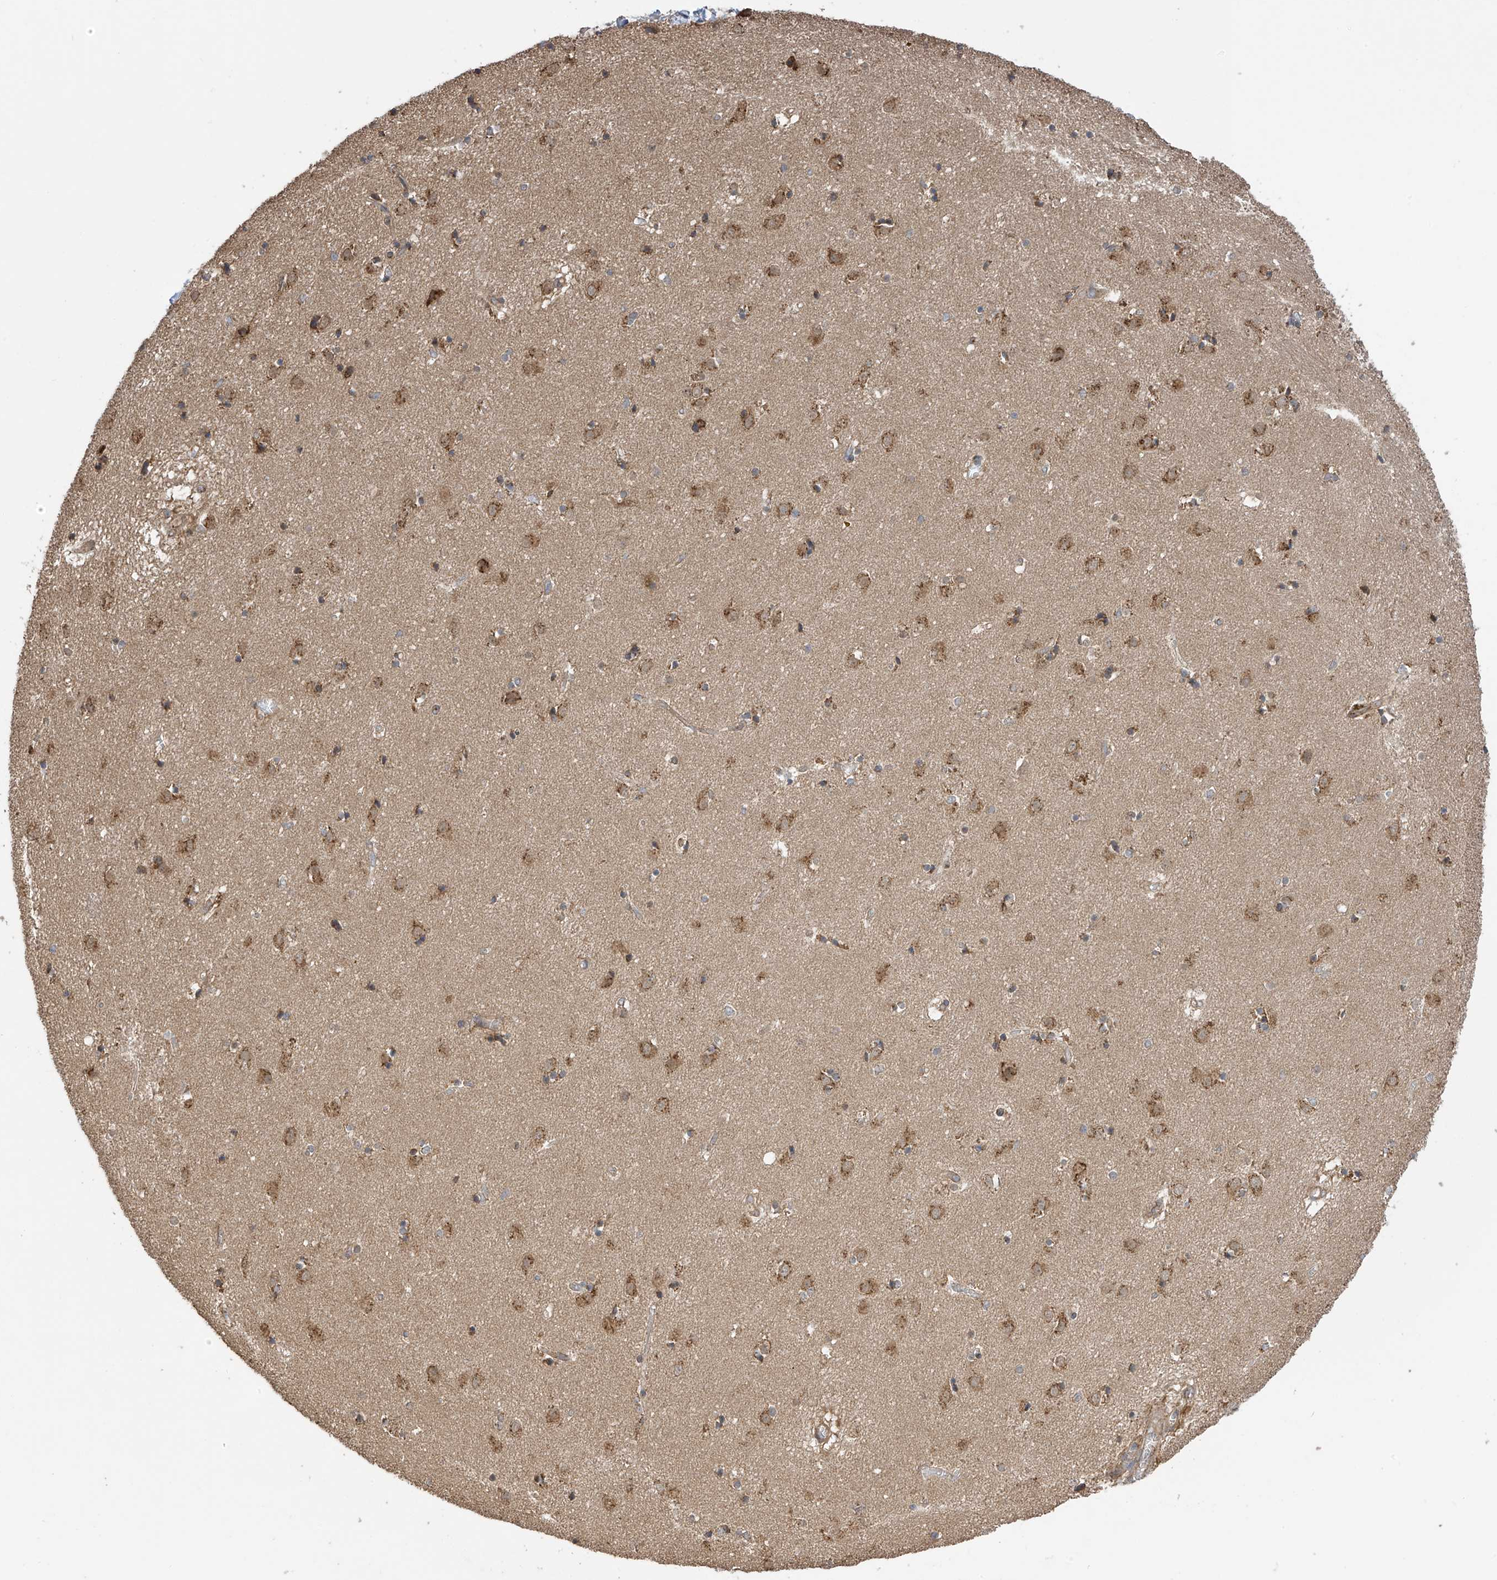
{"staining": {"intensity": "weak", "quantity": "<25%", "location": "cytoplasmic/membranous"}, "tissue": "caudate", "cell_type": "Glial cells", "image_type": "normal", "snomed": [{"axis": "morphology", "description": "Normal tissue, NOS"}, {"axis": "topography", "description": "Lateral ventricle wall"}], "caption": "The micrograph exhibits no staining of glial cells in normal caudate.", "gene": "PNPT1", "patient": {"sex": "male", "age": 70}}